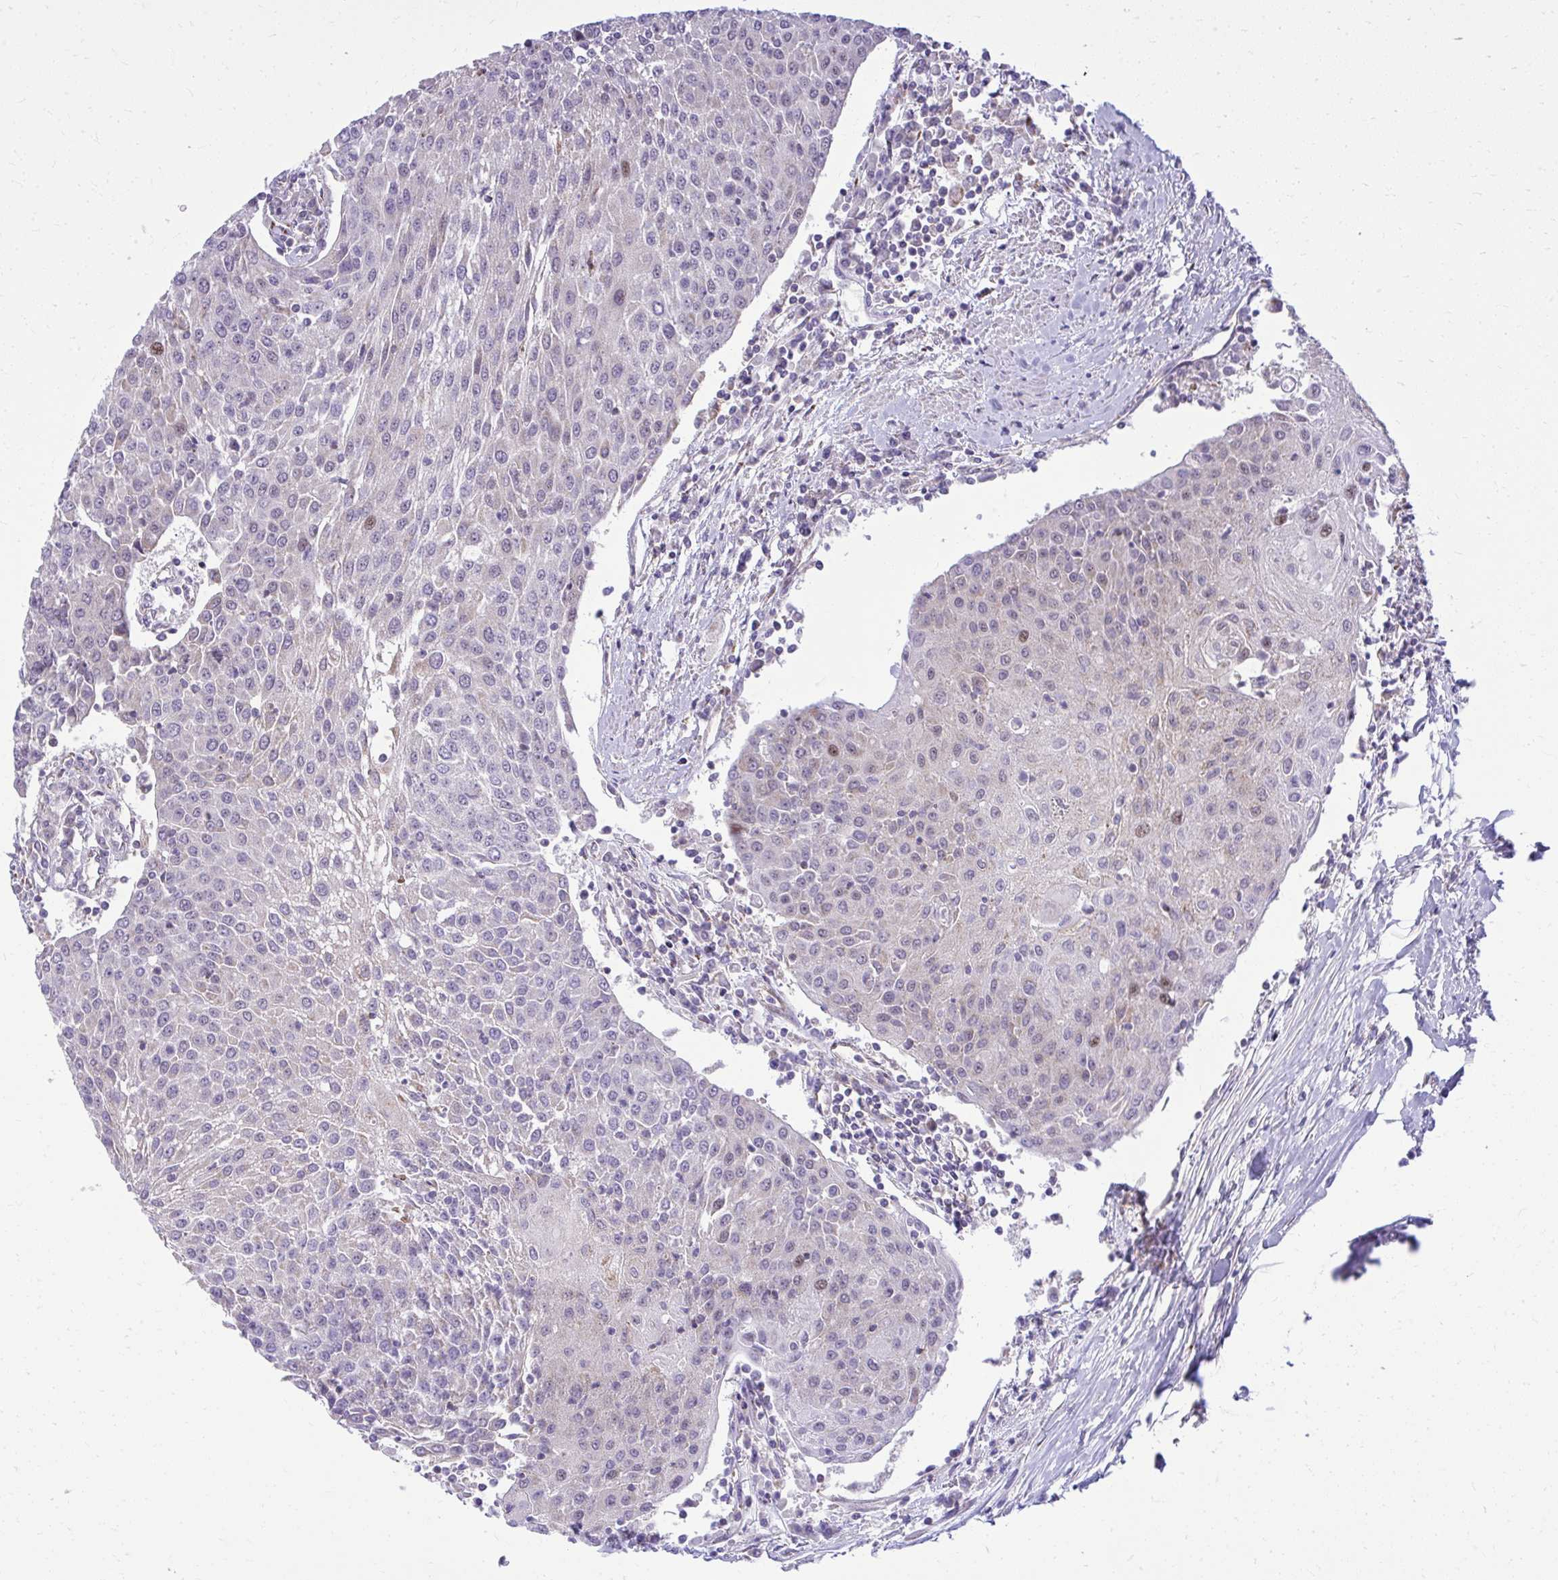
{"staining": {"intensity": "negative", "quantity": "none", "location": "none"}, "tissue": "urothelial cancer", "cell_type": "Tumor cells", "image_type": "cancer", "snomed": [{"axis": "morphology", "description": "Urothelial carcinoma, High grade"}, {"axis": "topography", "description": "Urinary bladder"}], "caption": "Urothelial carcinoma (high-grade) was stained to show a protein in brown. There is no significant positivity in tumor cells.", "gene": "GPRIN3", "patient": {"sex": "female", "age": 85}}